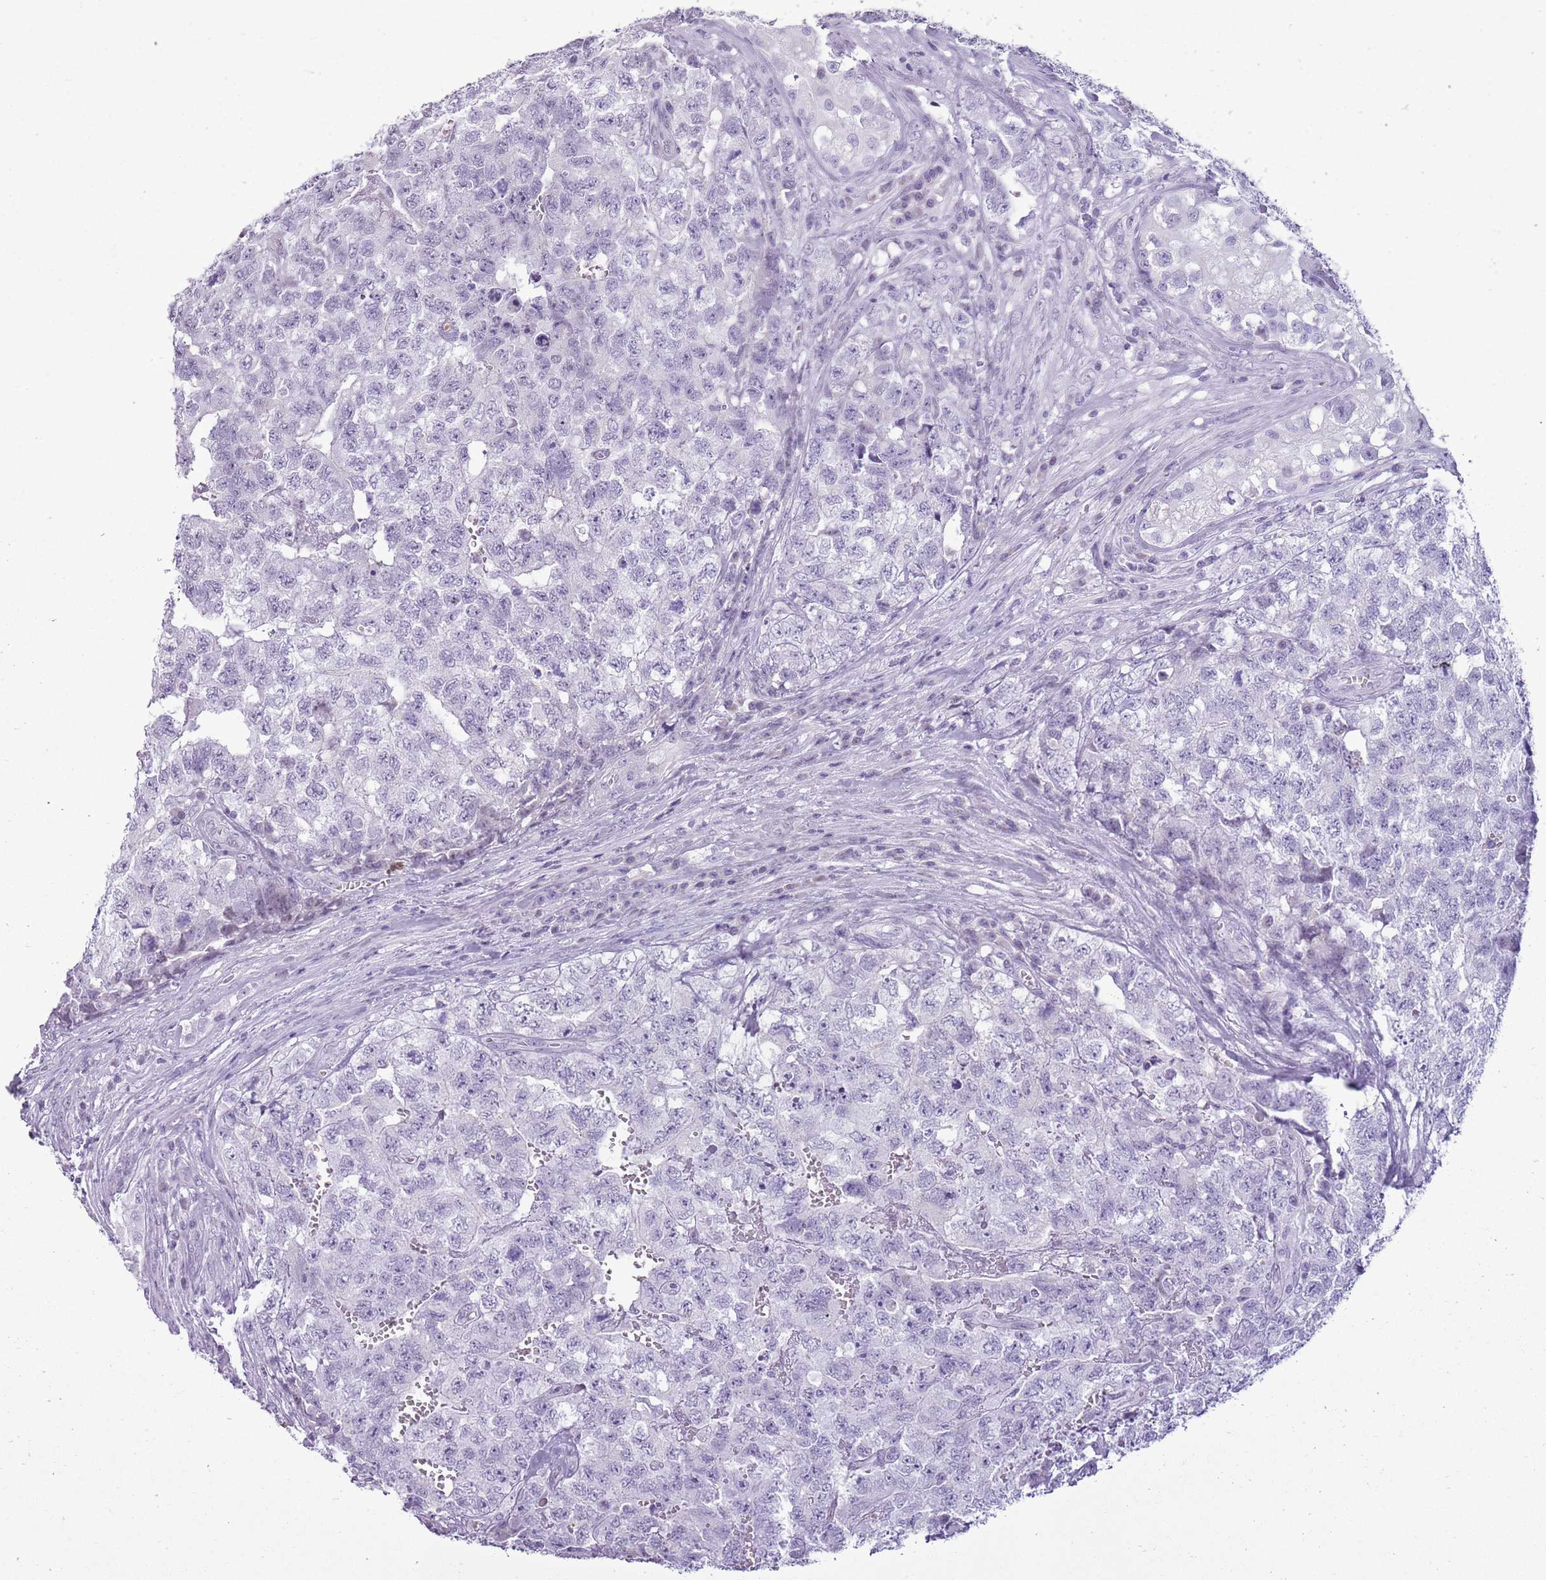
{"staining": {"intensity": "negative", "quantity": "none", "location": "none"}, "tissue": "testis cancer", "cell_type": "Tumor cells", "image_type": "cancer", "snomed": [{"axis": "morphology", "description": "Carcinoma, Embryonal, NOS"}, {"axis": "topography", "description": "Testis"}], "caption": "DAB immunohistochemical staining of human testis cancer (embryonal carcinoma) displays no significant positivity in tumor cells. Brightfield microscopy of IHC stained with DAB (brown) and hematoxylin (blue), captured at high magnification.", "gene": "RPL3L", "patient": {"sex": "male", "age": 31}}